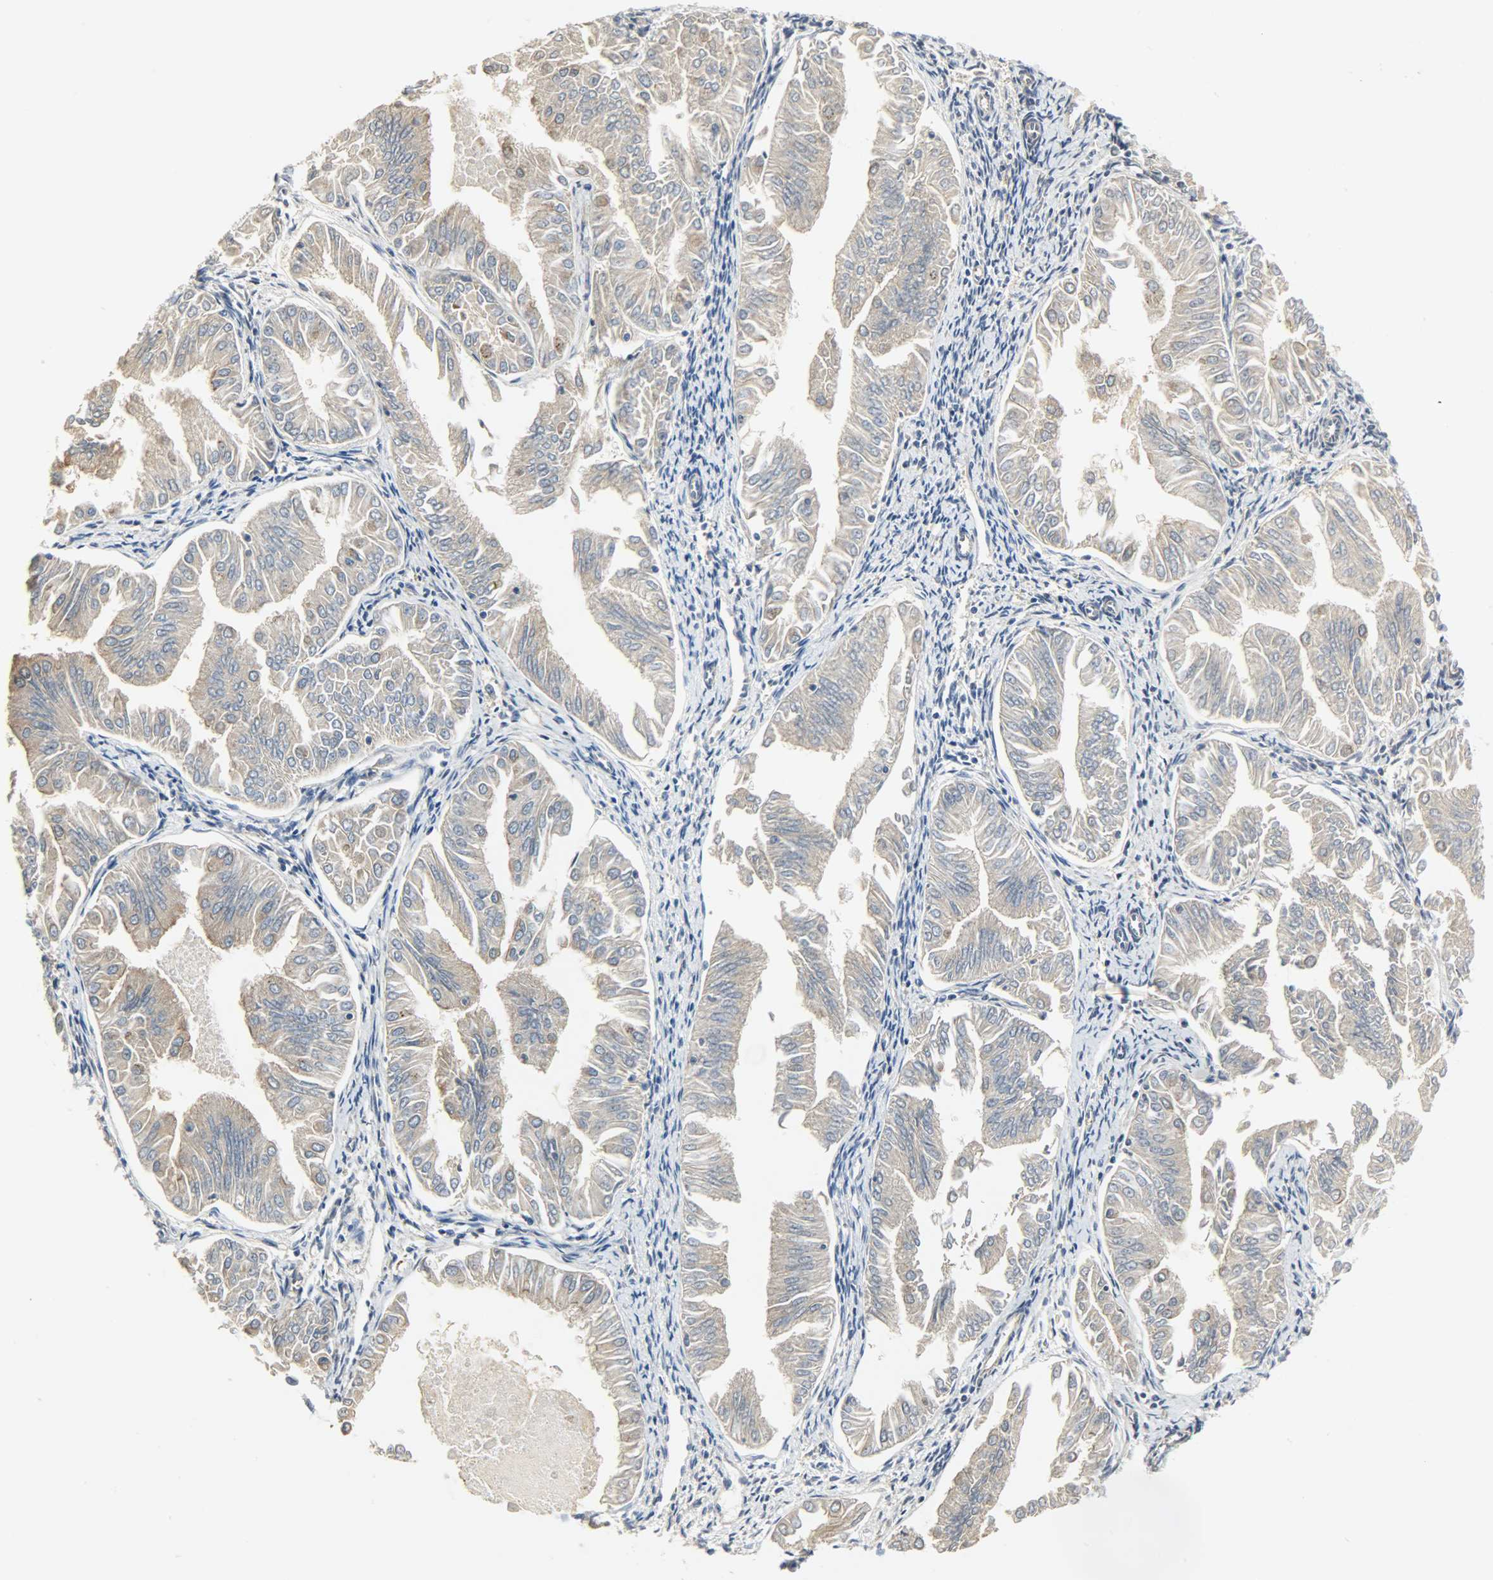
{"staining": {"intensity": "weak", "quantity": ">75%", "location": "cytoplasmic/membranous"}, "tissue": "endometrial cancer", "cell_type": "Tumor cells", "image_type": "cancer", "snomed": [{"axis": "morphology", "description": "Adenocarcinoma, NOS"}, {"axis": "topography", "description": "Endometrium"}], "caption": "The image shows immunohistochemical staining of adenocarcinoma (endometrial). There is weak cytoplasmic/membranous staining is seen in about >75% of tumor cells.", "gene": "KIAA1217", "patient": {"sex": "female", "age": 53}}